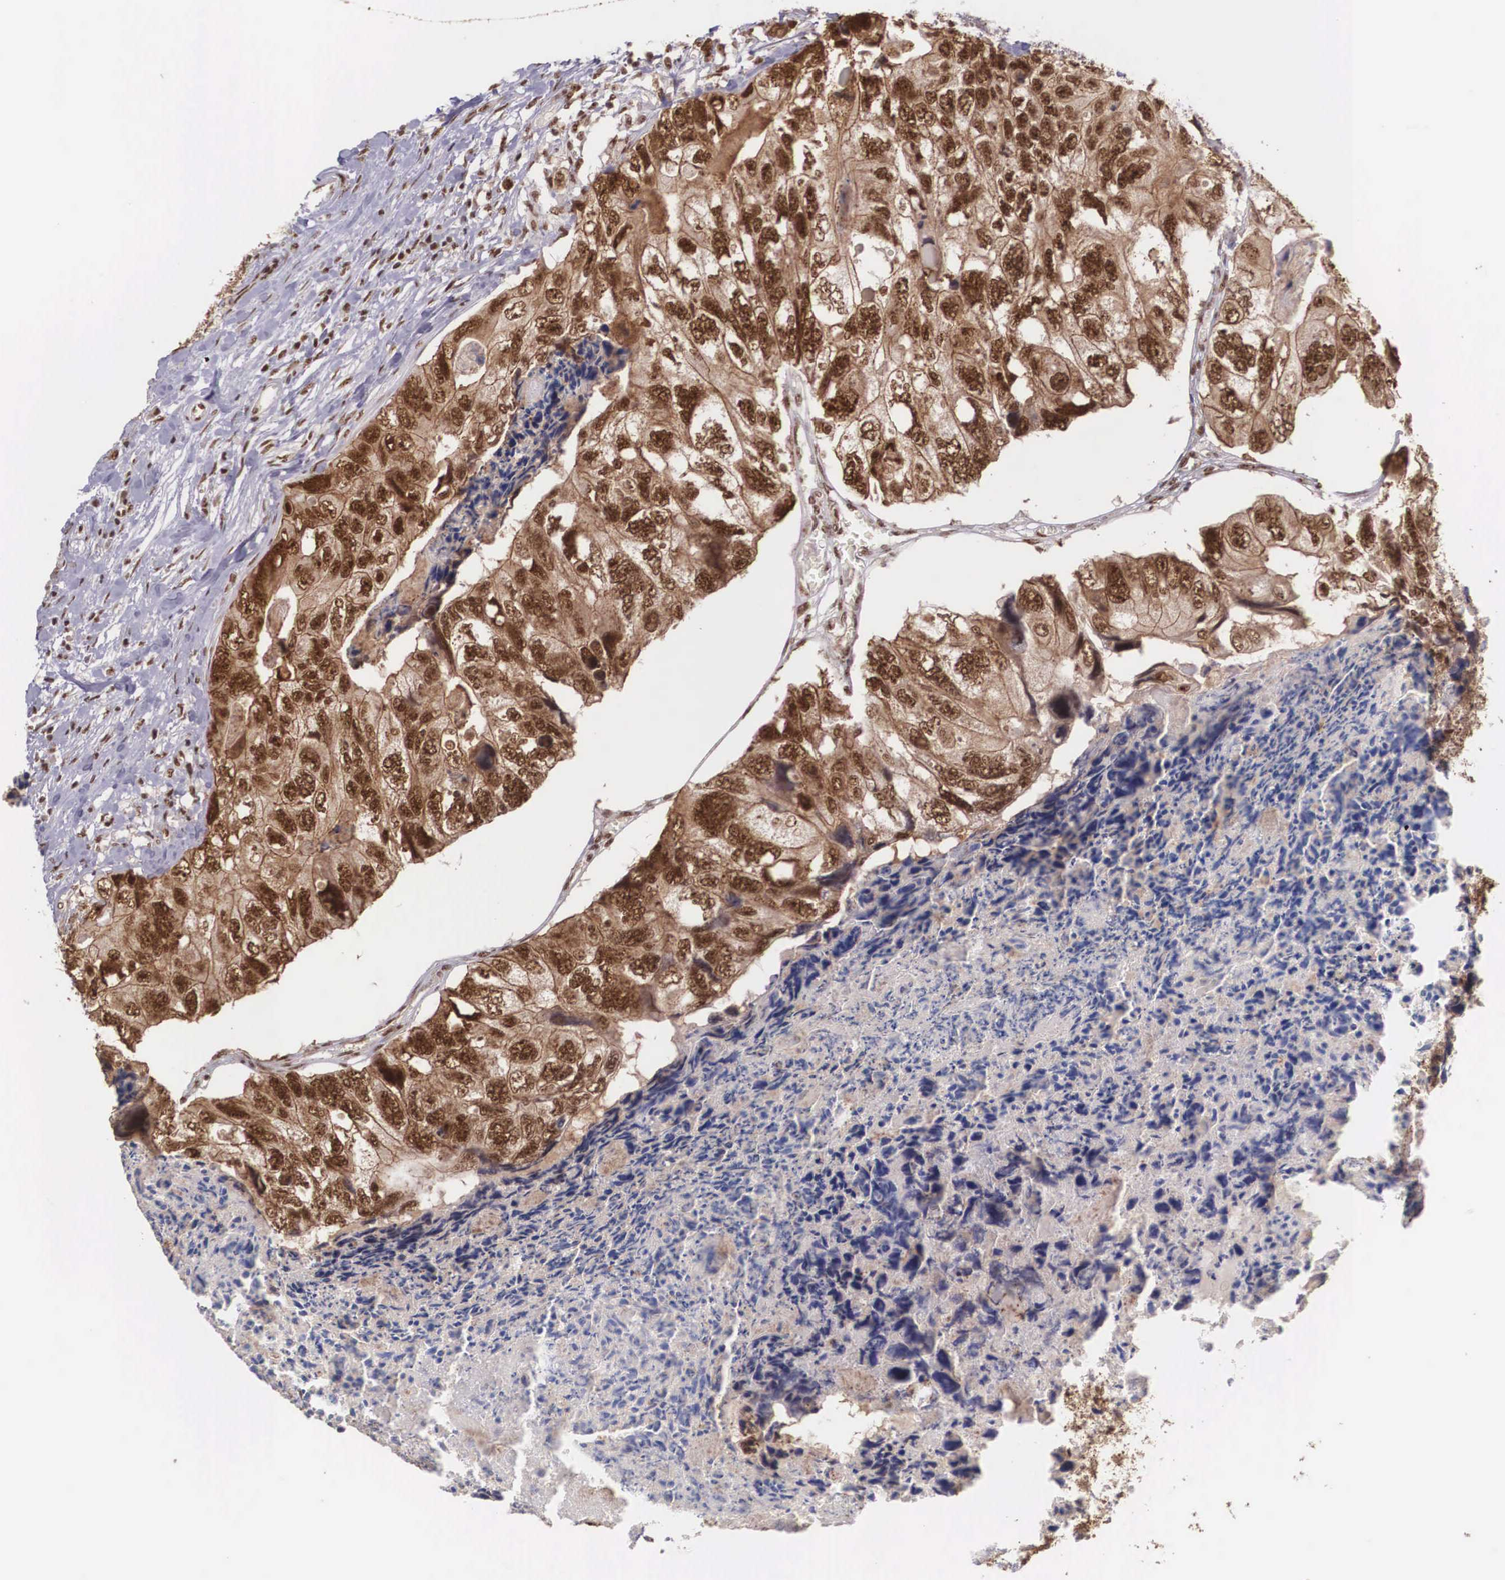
{"staining": {"intensity": "strong", "quantity": ">75%", "location": "cytoplasmic/membranous,nuclear"}, "tissue": "colorectal cancer", "cell_type": "Tumor cells", "image_type": "cancer", "snomed": [{"axis": "morphology", "description": "Adenocarcinoma, NOS"}, {"axis": "topography", "description": "Rectum"}], "caption": "Immunohistochemical staining of human adenocarcinoma (colorectal) displays high levels of strong cytoplasmic/membranous and nuclear protein expression in about >75% of tumor cells.", "gene": "POLR2F", "patient": {"sex": "female", "age": 82}}